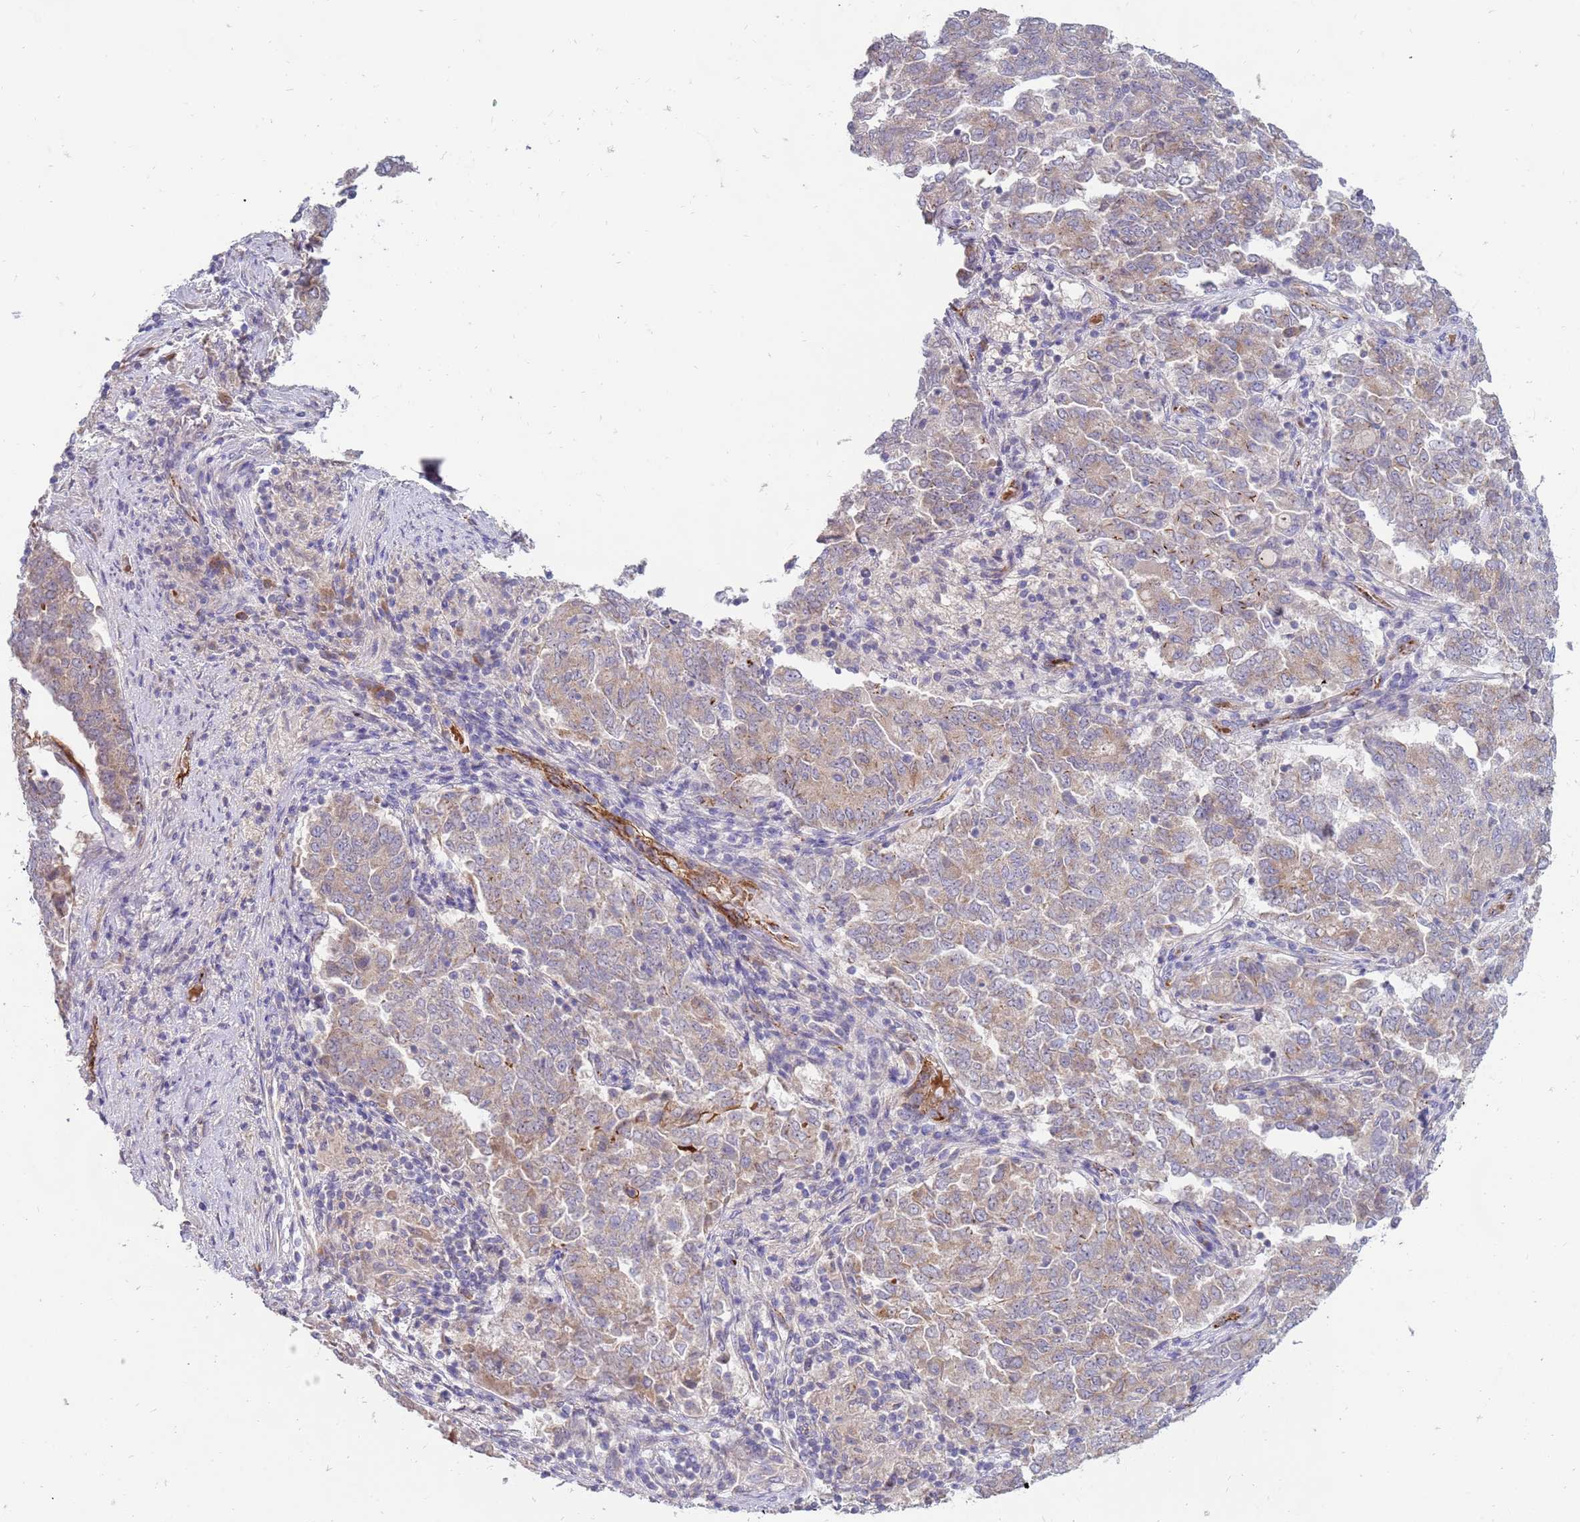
{"staining": {"intensity": "weak", "quantity": "25%-75%", "location": "cytoplasmic/membranous"}, "tissue": "endometrial cancer", "cell_type": "Tumor cells", "image_type": "cancer", "snomed": [{"axis": "morphology", "description": "Adenocarcinoma, NOS"}, {"axis": "topography", "description": "Endometrium"}], "caption": "A histopathology image of human adenocarcinoma (endometrial) stained for a protein demonstrates weak cytoplasmic/membranous brown staining in tumor cells. The protein is stained brown, and the nuclei are stained in blue (DAB IHC with brightfield microscopy, high magnification).", "gene": "NMUR2", "patient": {"sex": "female", "age": 80}}